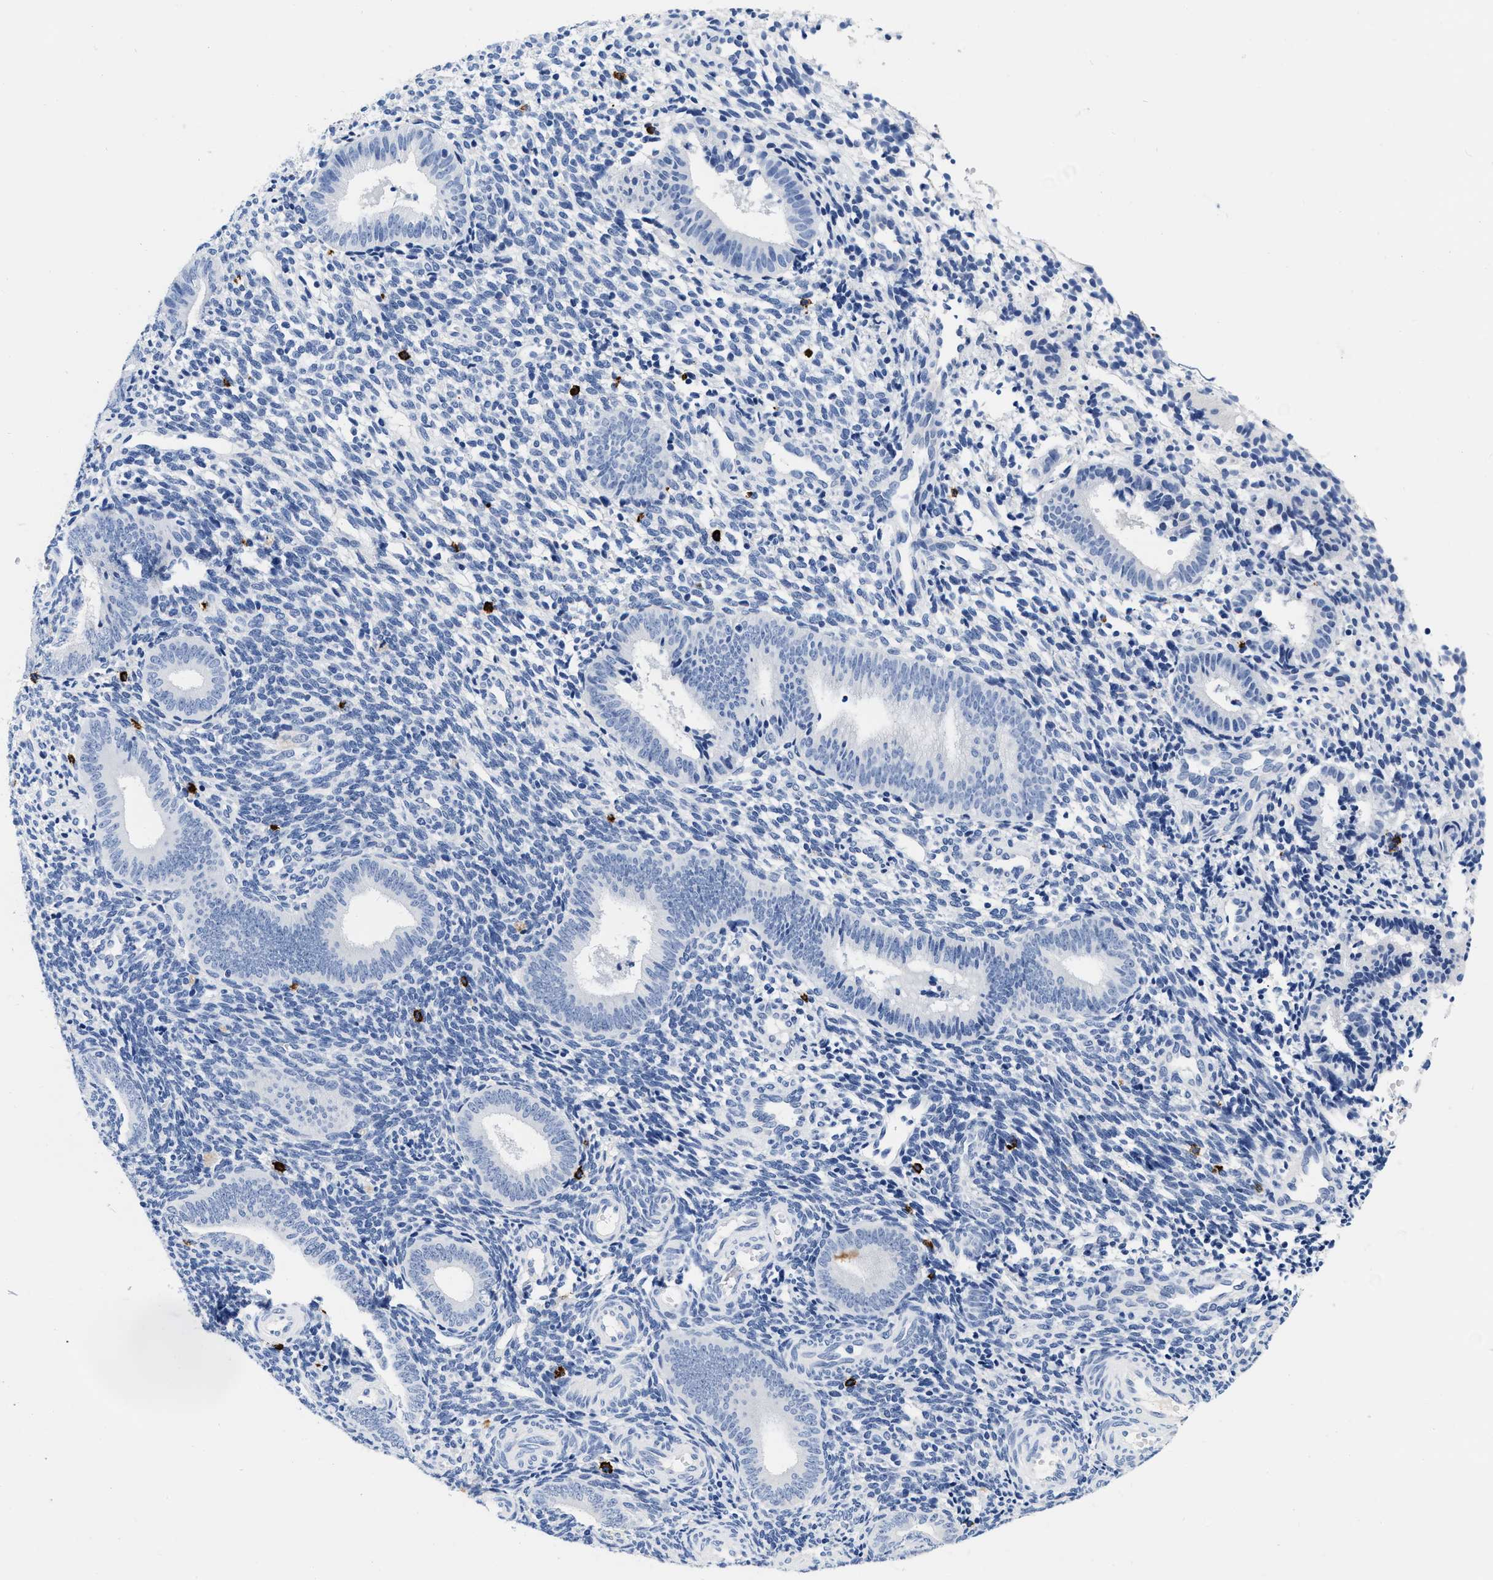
{"staining": {"intensity": "negative", "quantity": "none", "location": "none"}, "tissue": "endometrium", "cell_type": "Cells in endometrial stroma", "image_type": "normal", "snomed": [{"axis": "morphology", "description": "Normal tissue, NOS"}, {"axis": "topography", "description": "Uterus"}, {"axis": "topography", "description": "Endometrium"}], "caption": "This is a micrograph of immunohistochemistry (IHC) staining of unremarkable endometrium, which shows no staining in cells in endometrial stroma.", "gene": "CER1", "patient": {"sex": "female", "age": 33}}